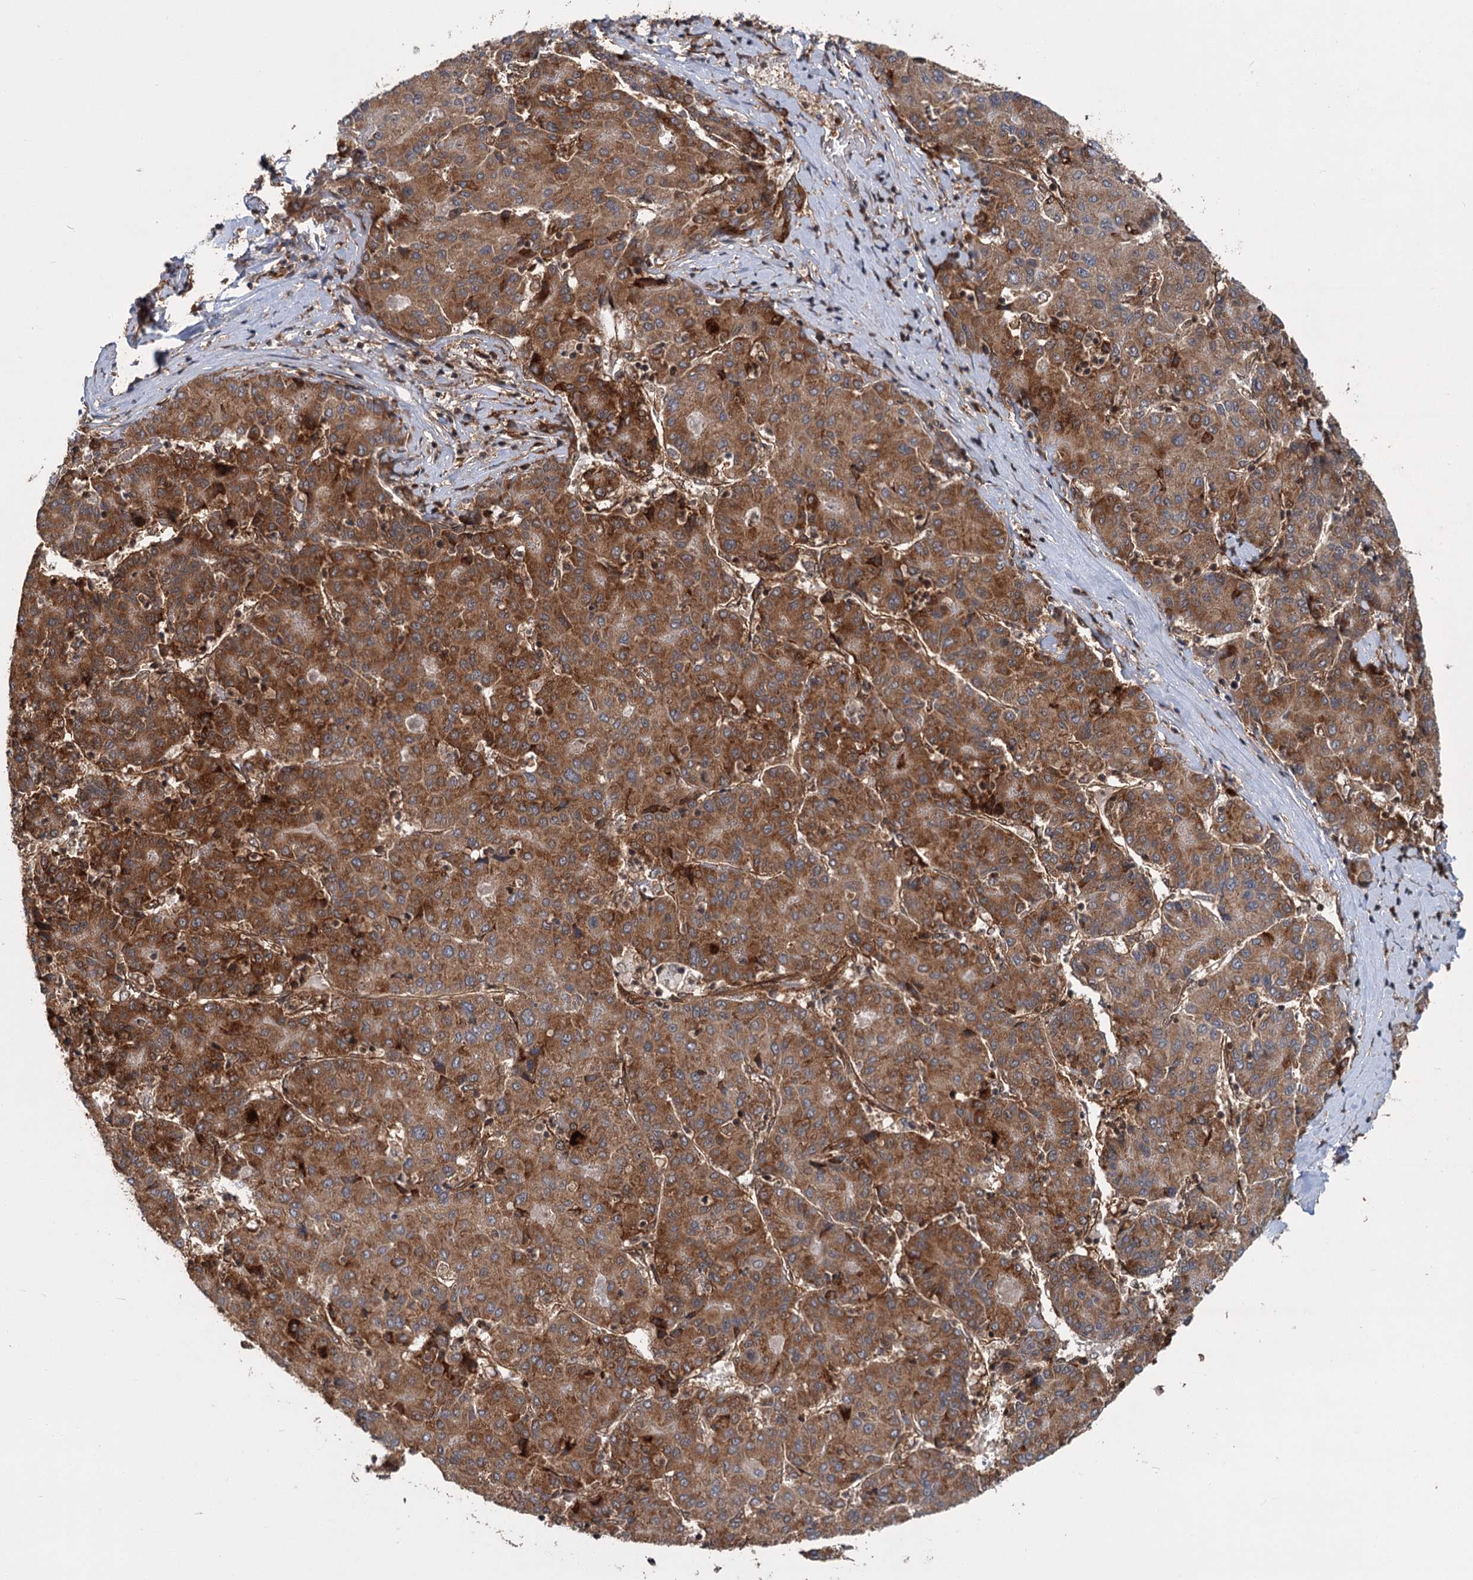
{"staining": {"intensity": "moderate", "quantity": ">75%", "location": "cytoplasmic/membranous"}, "tissue": "liver cancer", "cell_type": "Tumor cells", "image_type": "cancer", "snomed": [{"axis": "morphology", "description": "Carcinoma, Hepatocellular, NOS"}, {"axis": "topography", "description": "Liver"}], "caption": "About >75% of tumor cells in hepatocellular carcinoma (liver) demonstrate moderate cytoplasmic/membranous protein positivity as visualized by brown immunohistochemical staining.", "gene": "KANSL2", "patient": {"sex": "male", "age": 65}}